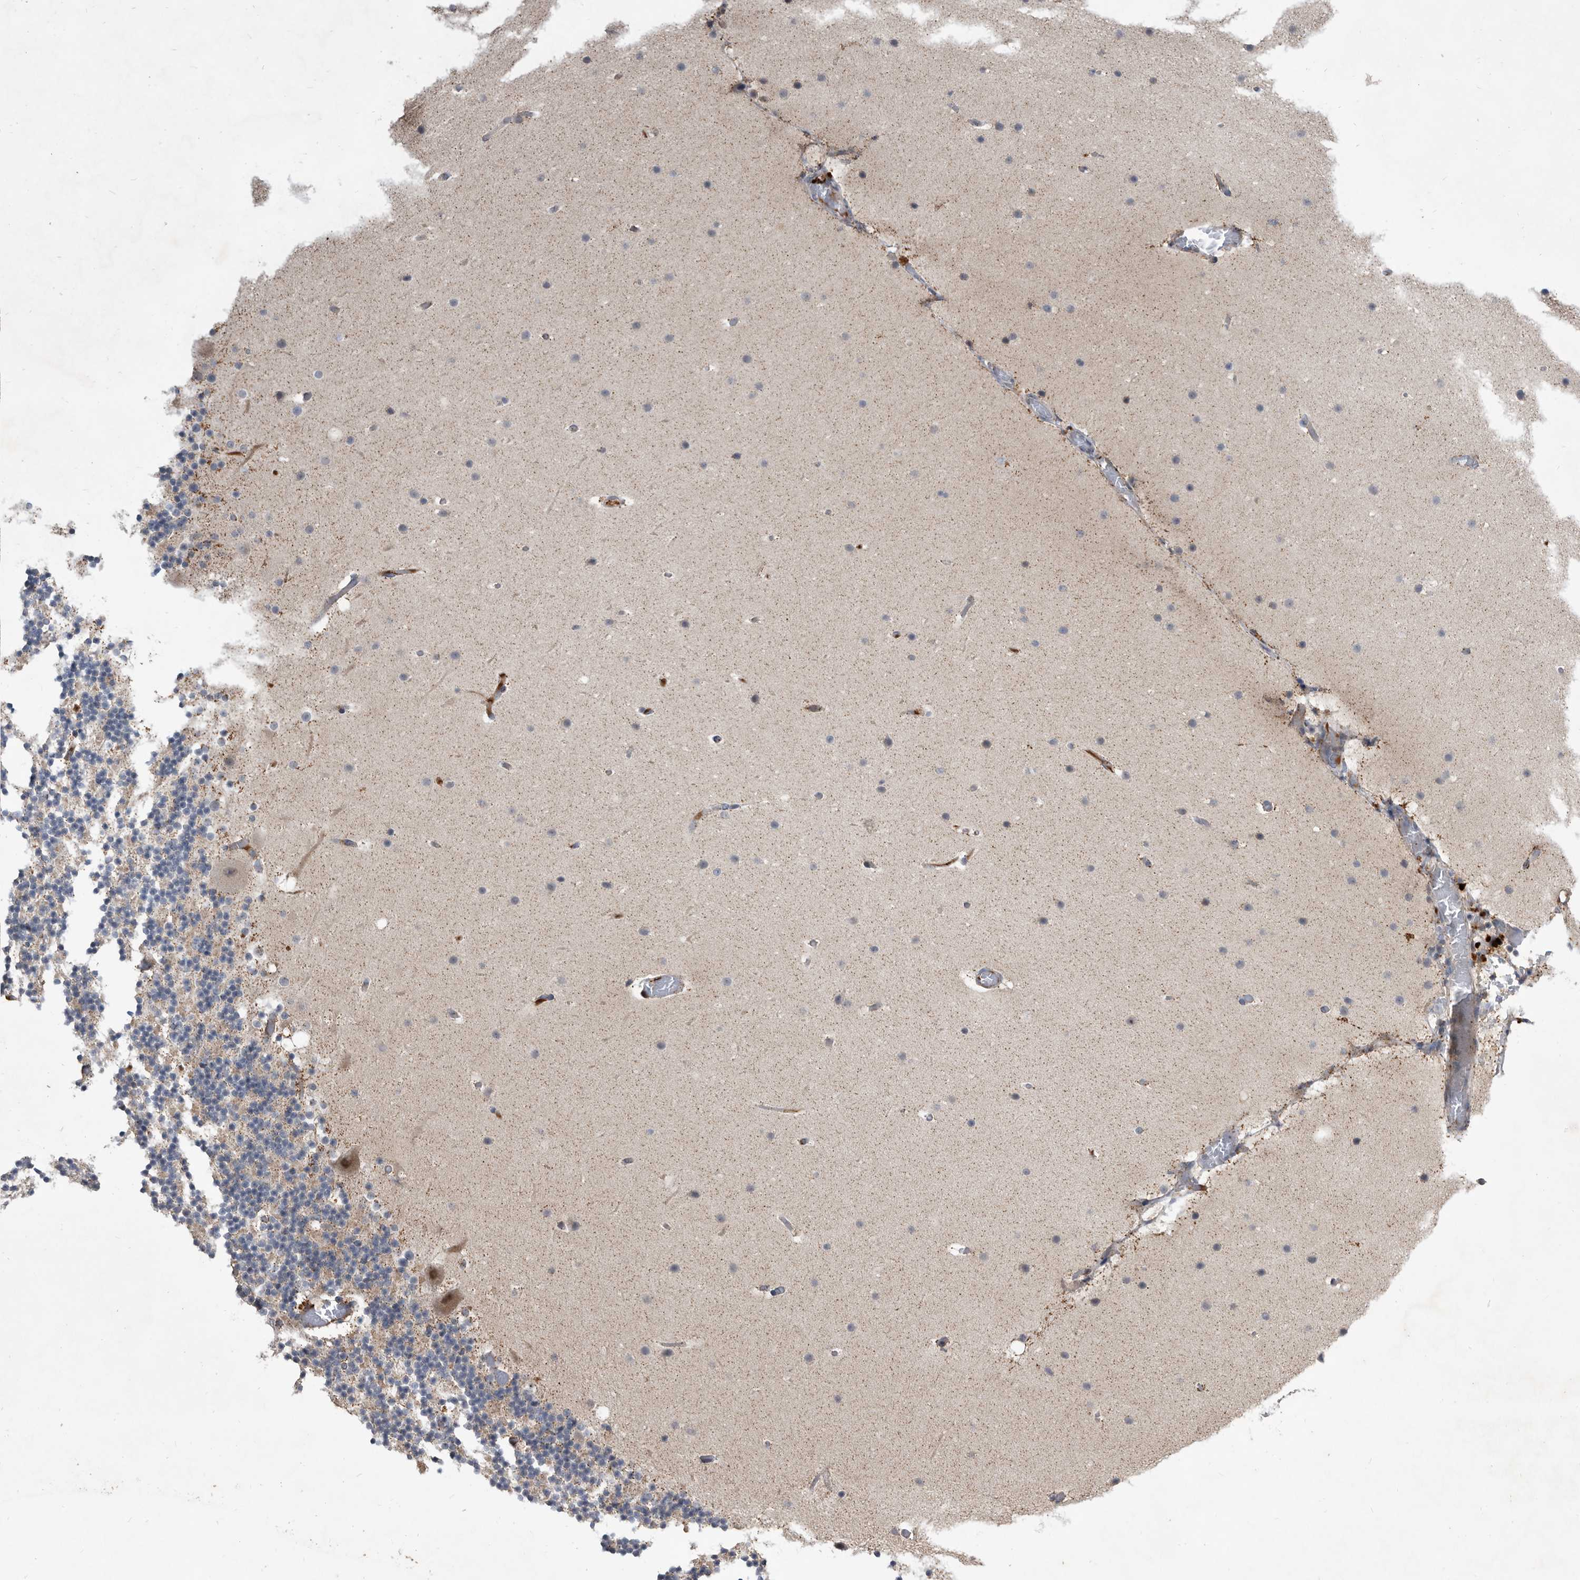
{"staining": {"intensity": "negative", "quantity": "none", "location": "none"}, "tissue": "cerebellum", "cell_type": "Cells in granular layer", "image_type": "normal", "snomed": [{"axis": "morphology", "description": "Normal tissue, NOS"}, {"axis": "topography", "description": "Cerebellum"}], "caption": "Human cerebellum stained for a protein using immunohistochemistry (IHC) demonstrates no expression in cells in granular layer.", "gene": "PI15", "patient": {"sex": "male", "age": 57}}